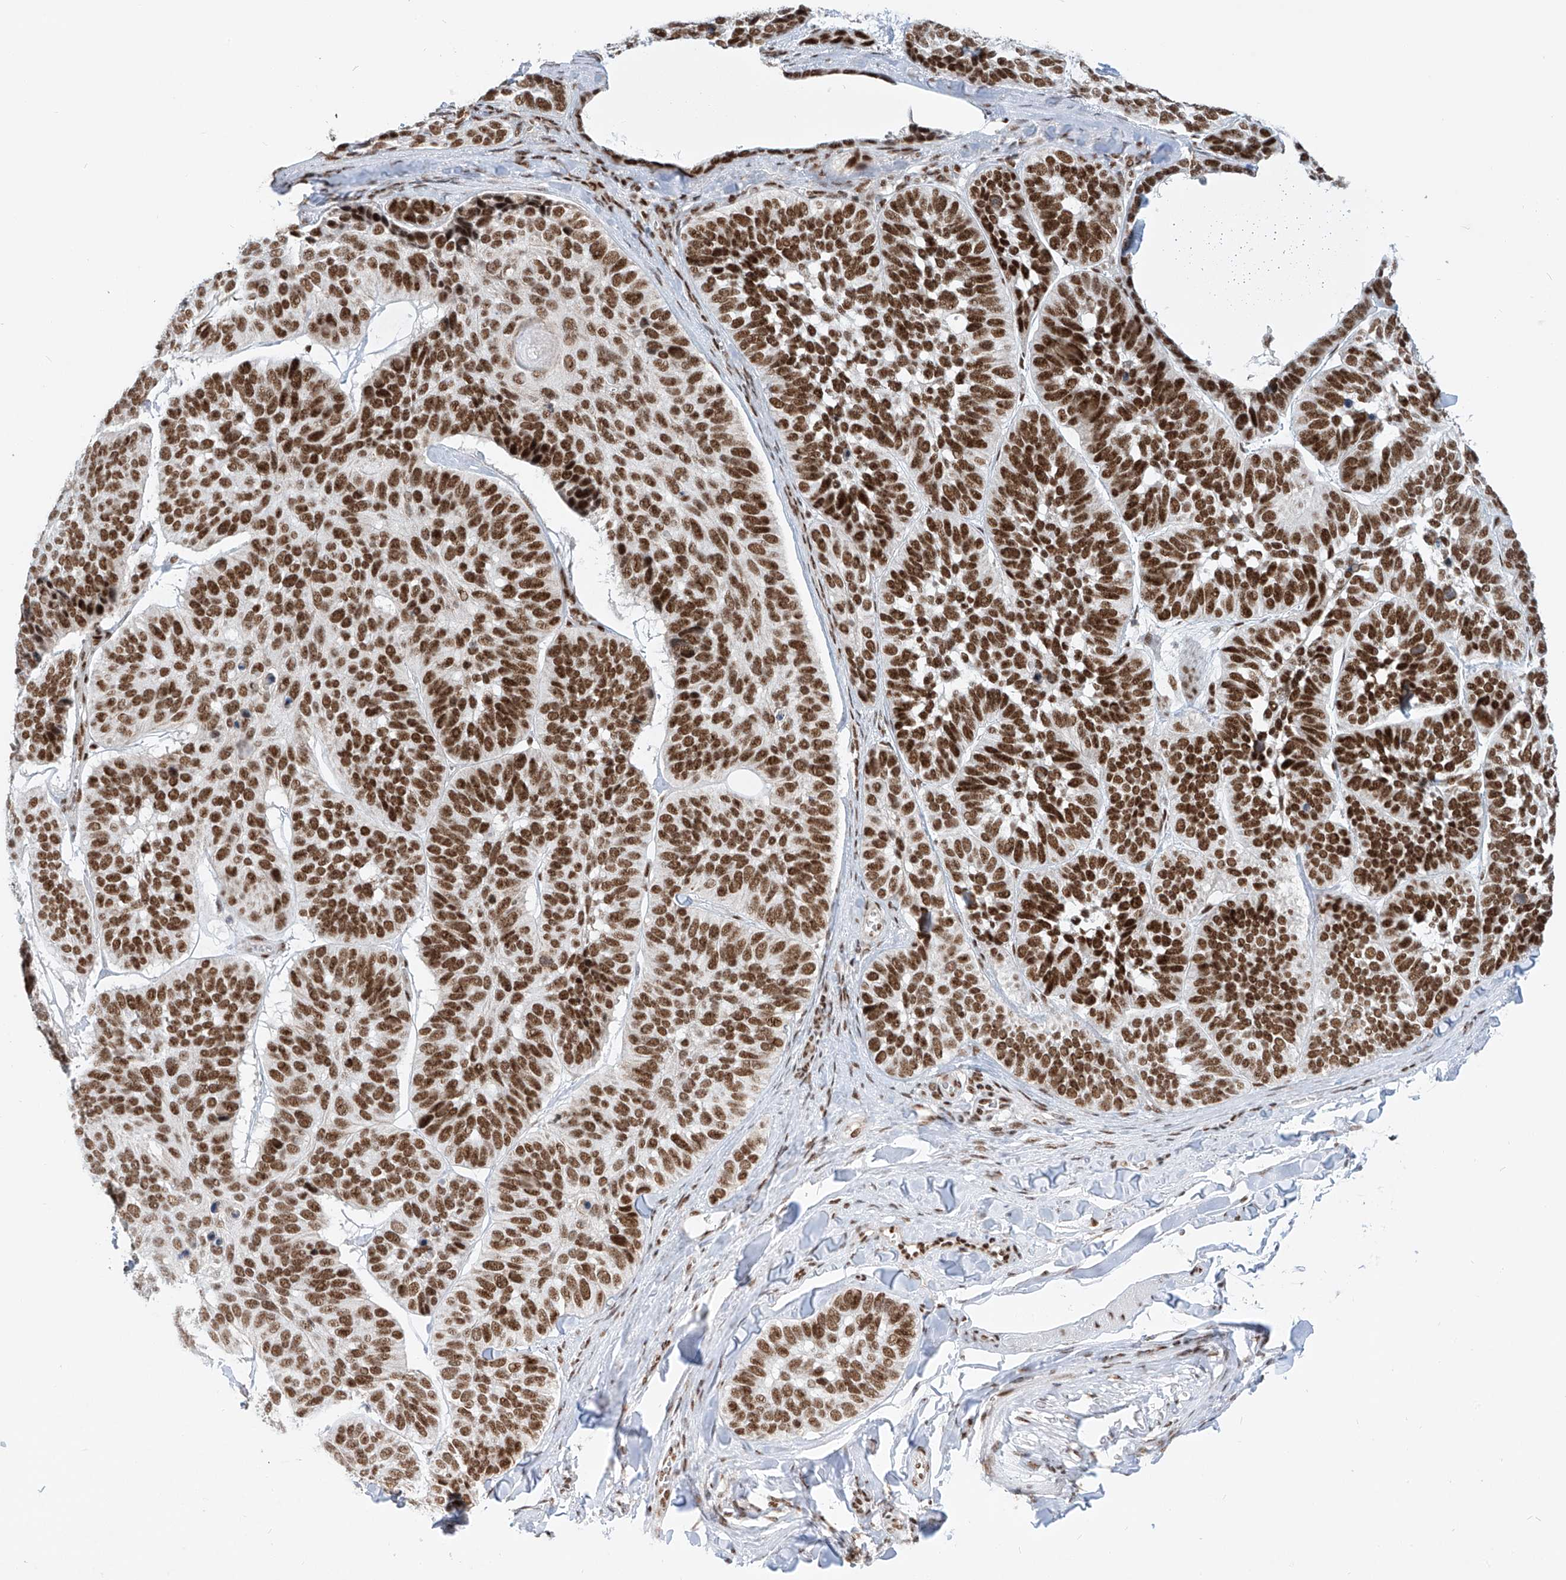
{"staining": {"intensity": "strong", "quantity": ">75%", "location": "nuclear"}, "tissue": "skin cancer", "cell_type": "Tumor cells", "image_type": "cancer", "snomed": [{"axis": "morphology", "description": "Basal cell carcinoma"}, {"axis": "topography", "description": "Skin"}], "caption": "Approximately >75% of tumor cells in human skin basal cell carcinoma display strong nuclear protein staining as visualized by brown immunohistochemical staining.", "gene": "TAF4", "patient": {"sex": "male", "age": 62}}